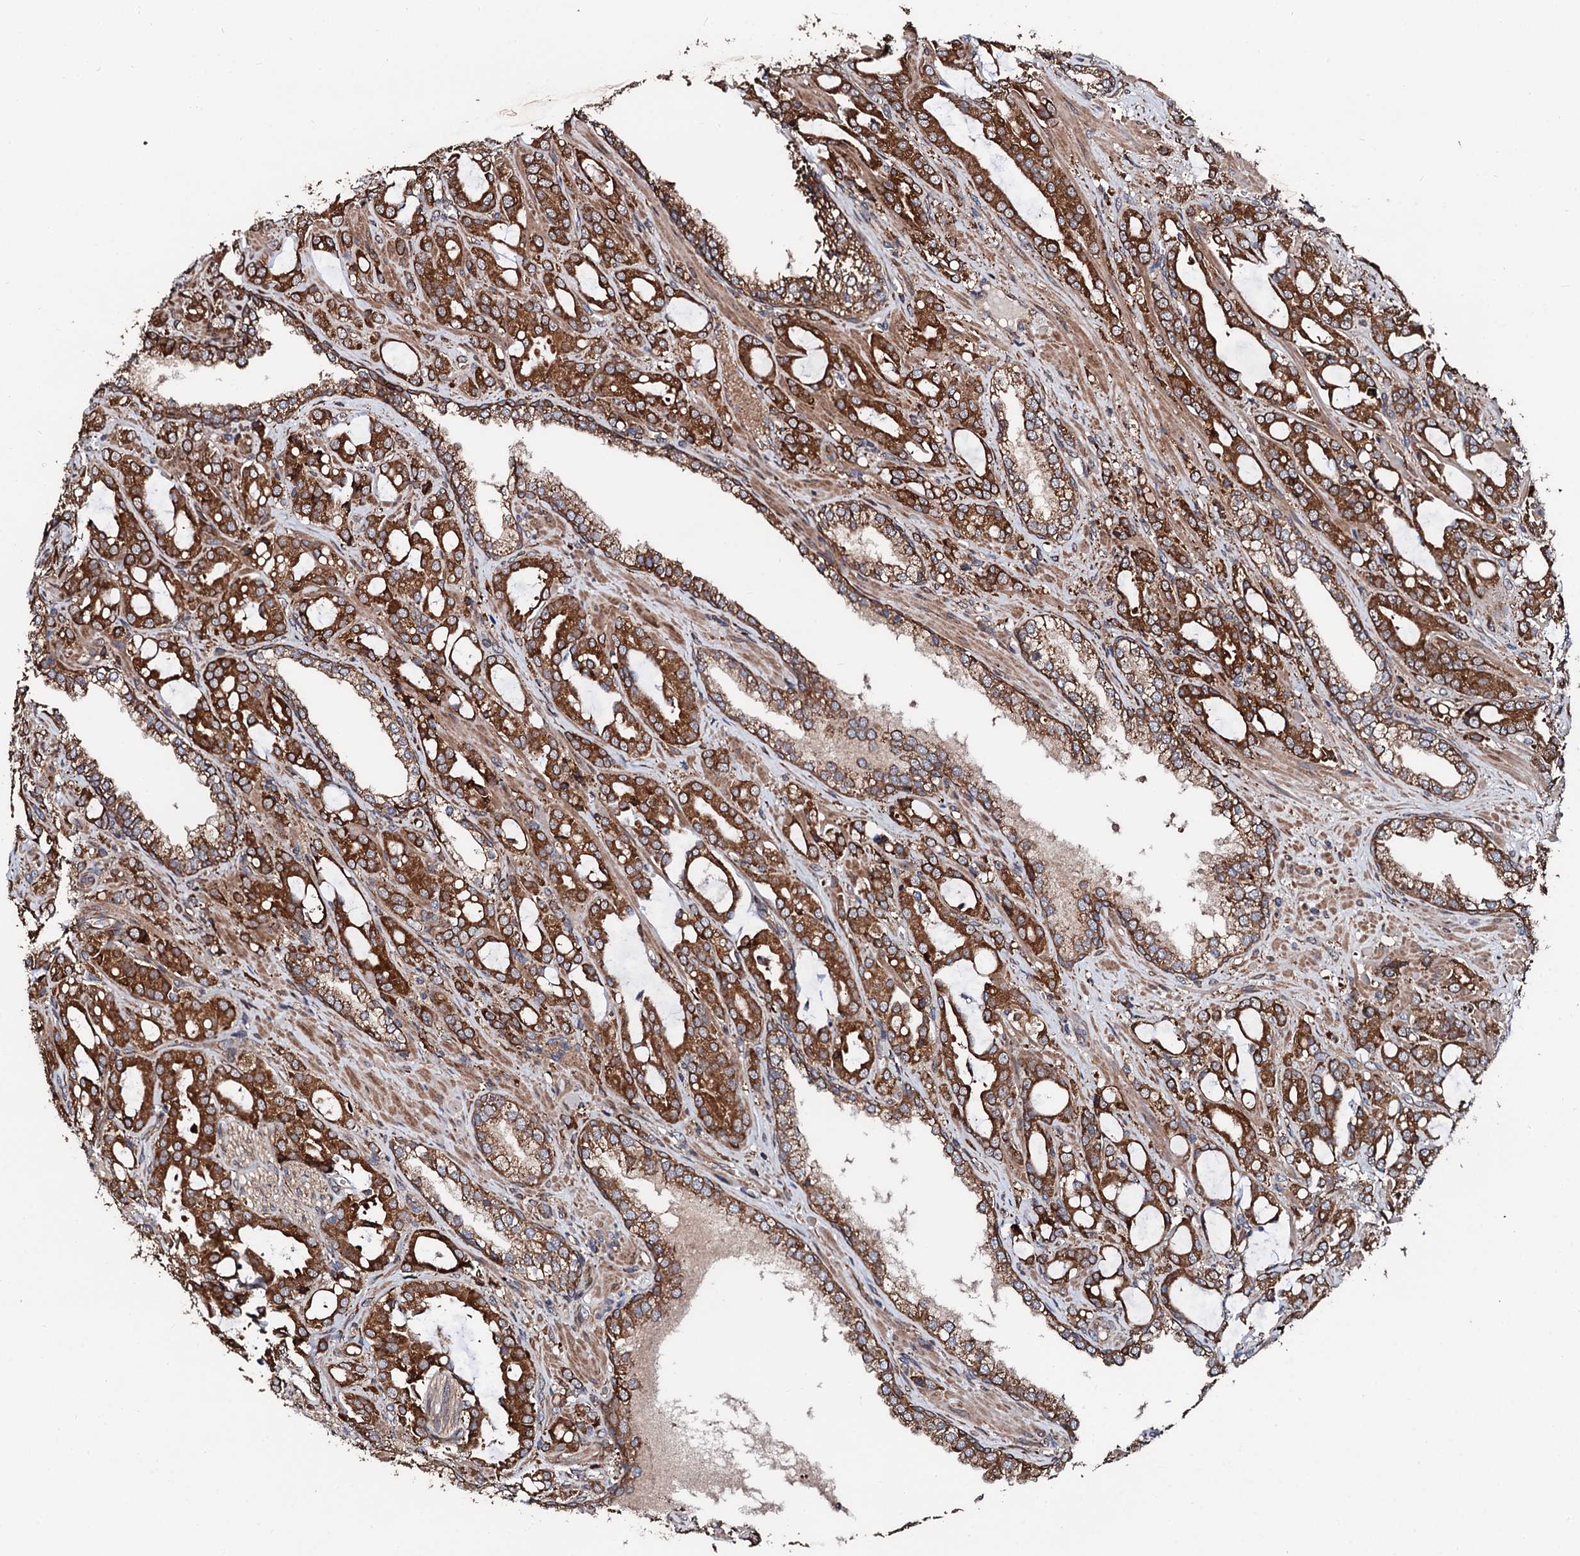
{"staining": {"intensity": "strong", "quantity": ">75%", "location": "cytoplasmic/membranous"}, "tissue": "prostate cancer", "cell_type": "Tumor cells", "image_type": "cancer", "snomed": [{"axis": "morphology", "description": "Adenocarcinoma, High grade"}, {"axis": "topography", "description": "Prostate"}], "caption": "This is an image of immunohistochemistry (IHC) staining of prostate cancer (high-grade adenocarcinoma), which shows strong positivity in the cytoplasmic/membranous of tumor cells.", "gene": "CKAP5", "patient": {"sex": "male", "age": 72}}